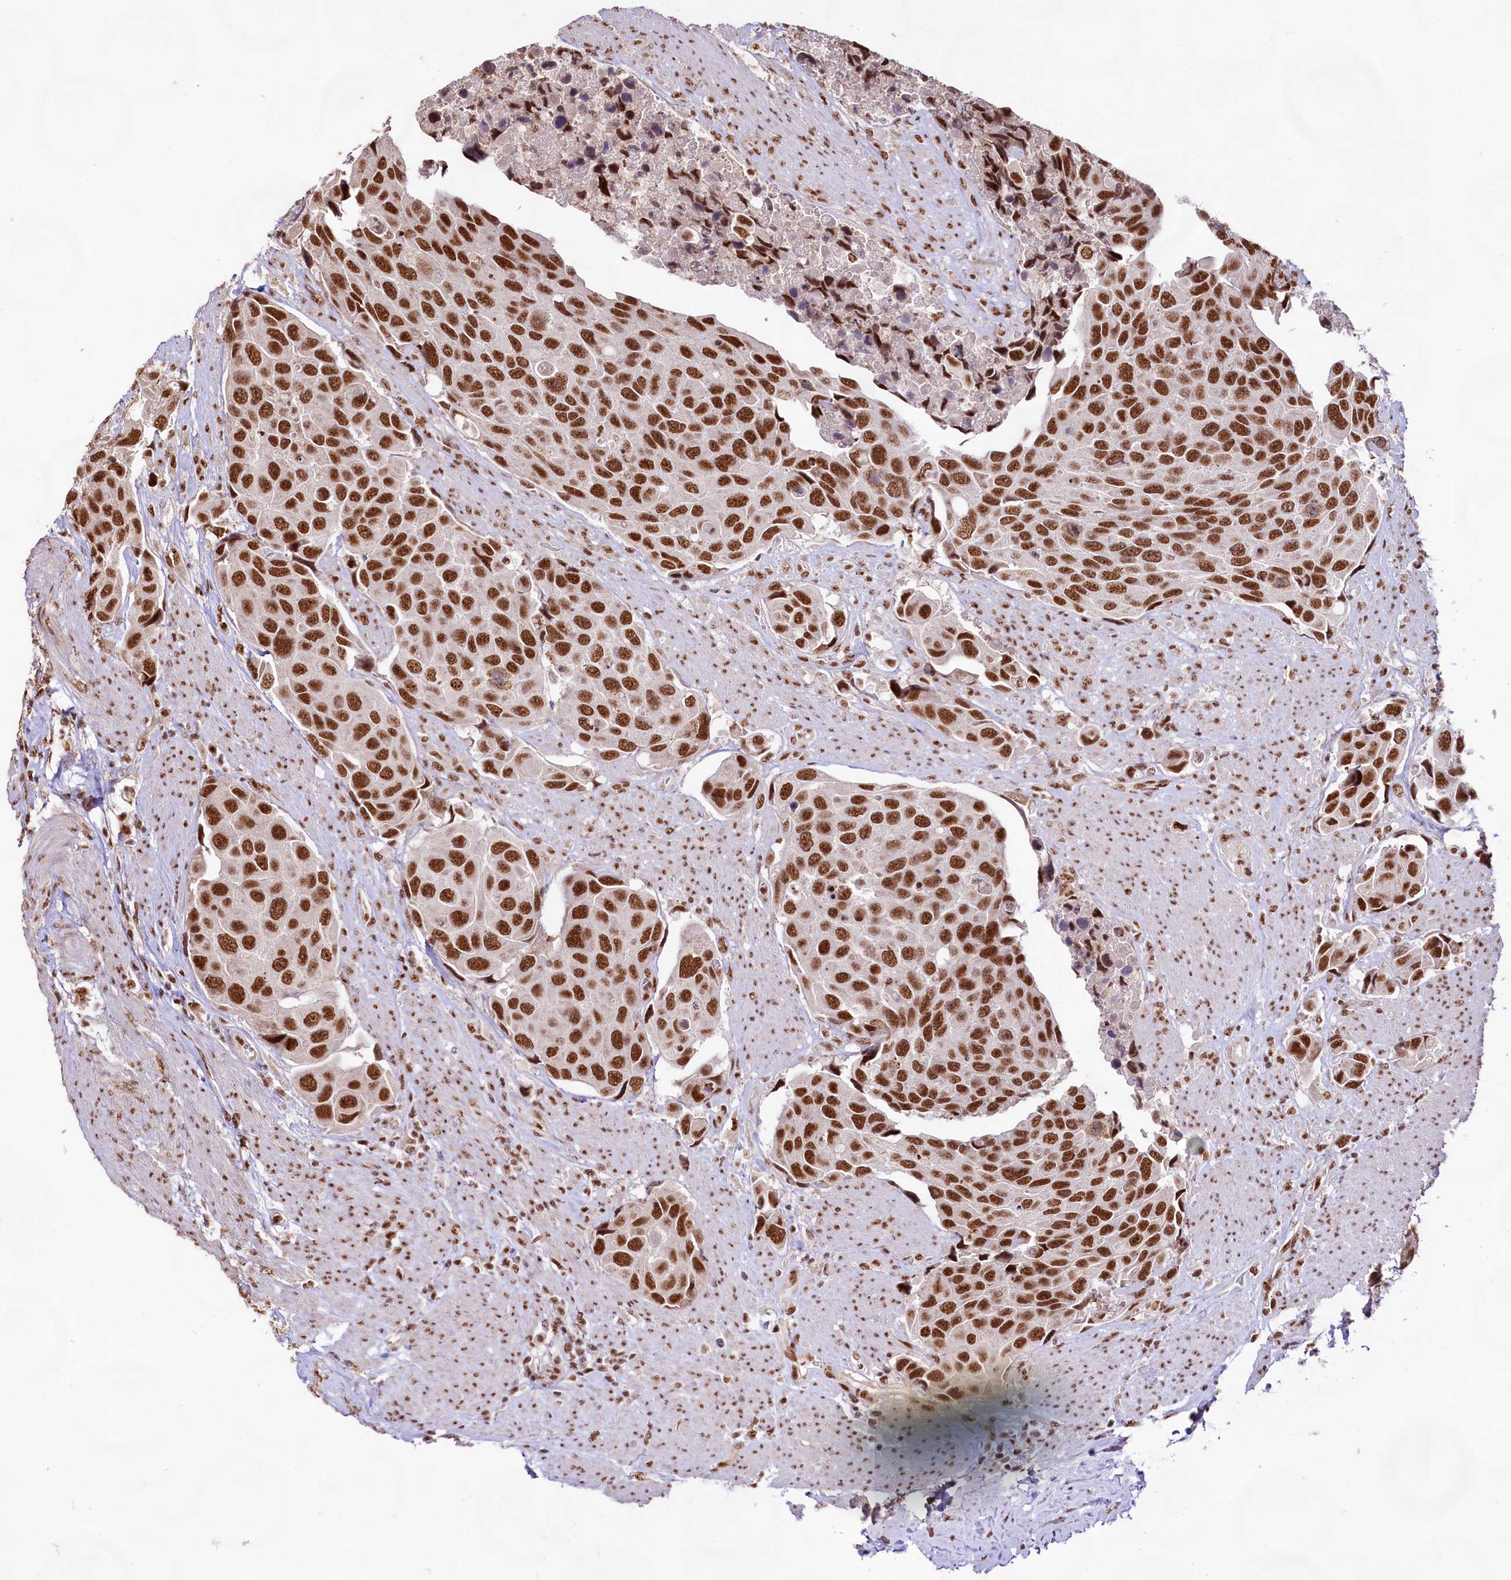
{"staining": {"intensity": "strong", "quantity": ">75%", "location": "nuclear"}, "tissue": "urothelial cancer", "cell_type": "Tumor cells", "image_type": "cancer", "snomed": [{"axis": "morphology", "description": "Urothelial carcinoma, High grade"}, {"axis": "topography", "description": "Urinary bladder"}], "caption": "This photomicrograph demonstrates immunohistochemistry staining of human high-grade urothelial carcinoma, with high strong nuclear staining in about >75% of tumor cells.", "gene": "HIRA", "patient": {"sex": "male", "age": 74}}